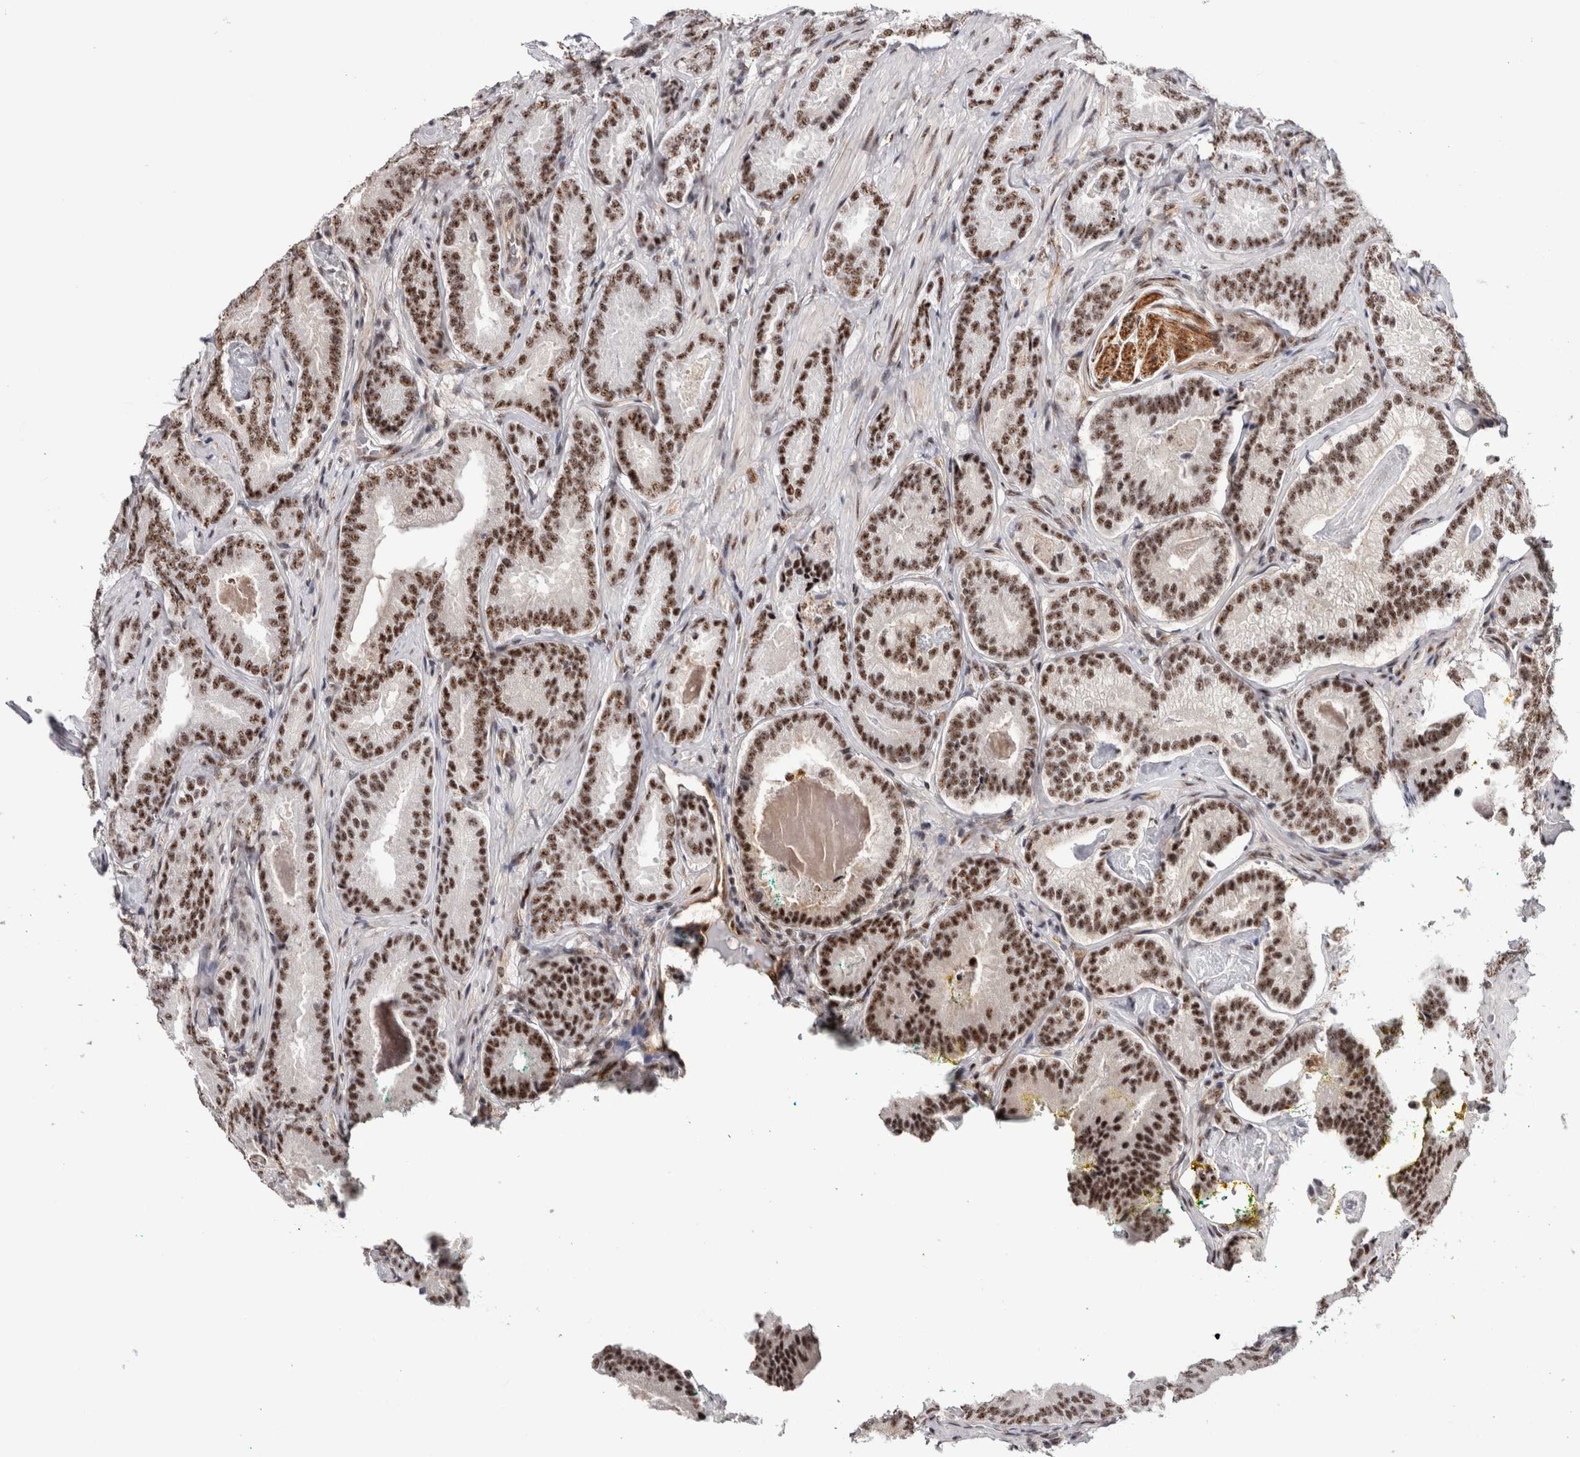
{"staining": {"intensity": "strong", "quantity": ">75%", "location": "nuclear"}, "tissue": "prostate cancer", "cell_type": "Tumor cells", "image_type": "cancer", "snomed": [{"axis": "morphology", "description": "Adenocarcinoma, Low grade"}, {"axis": "topography", "description": "Prostate"}], "caption": "Strong nuclear expression for a protein is present in about >75% of tumor cells of low-grade adenocarcinoma (prostate) using immunohistochemistry (IHC).", "gene": "MKNK1", "patient": {"sex": "male", "age": 51}}